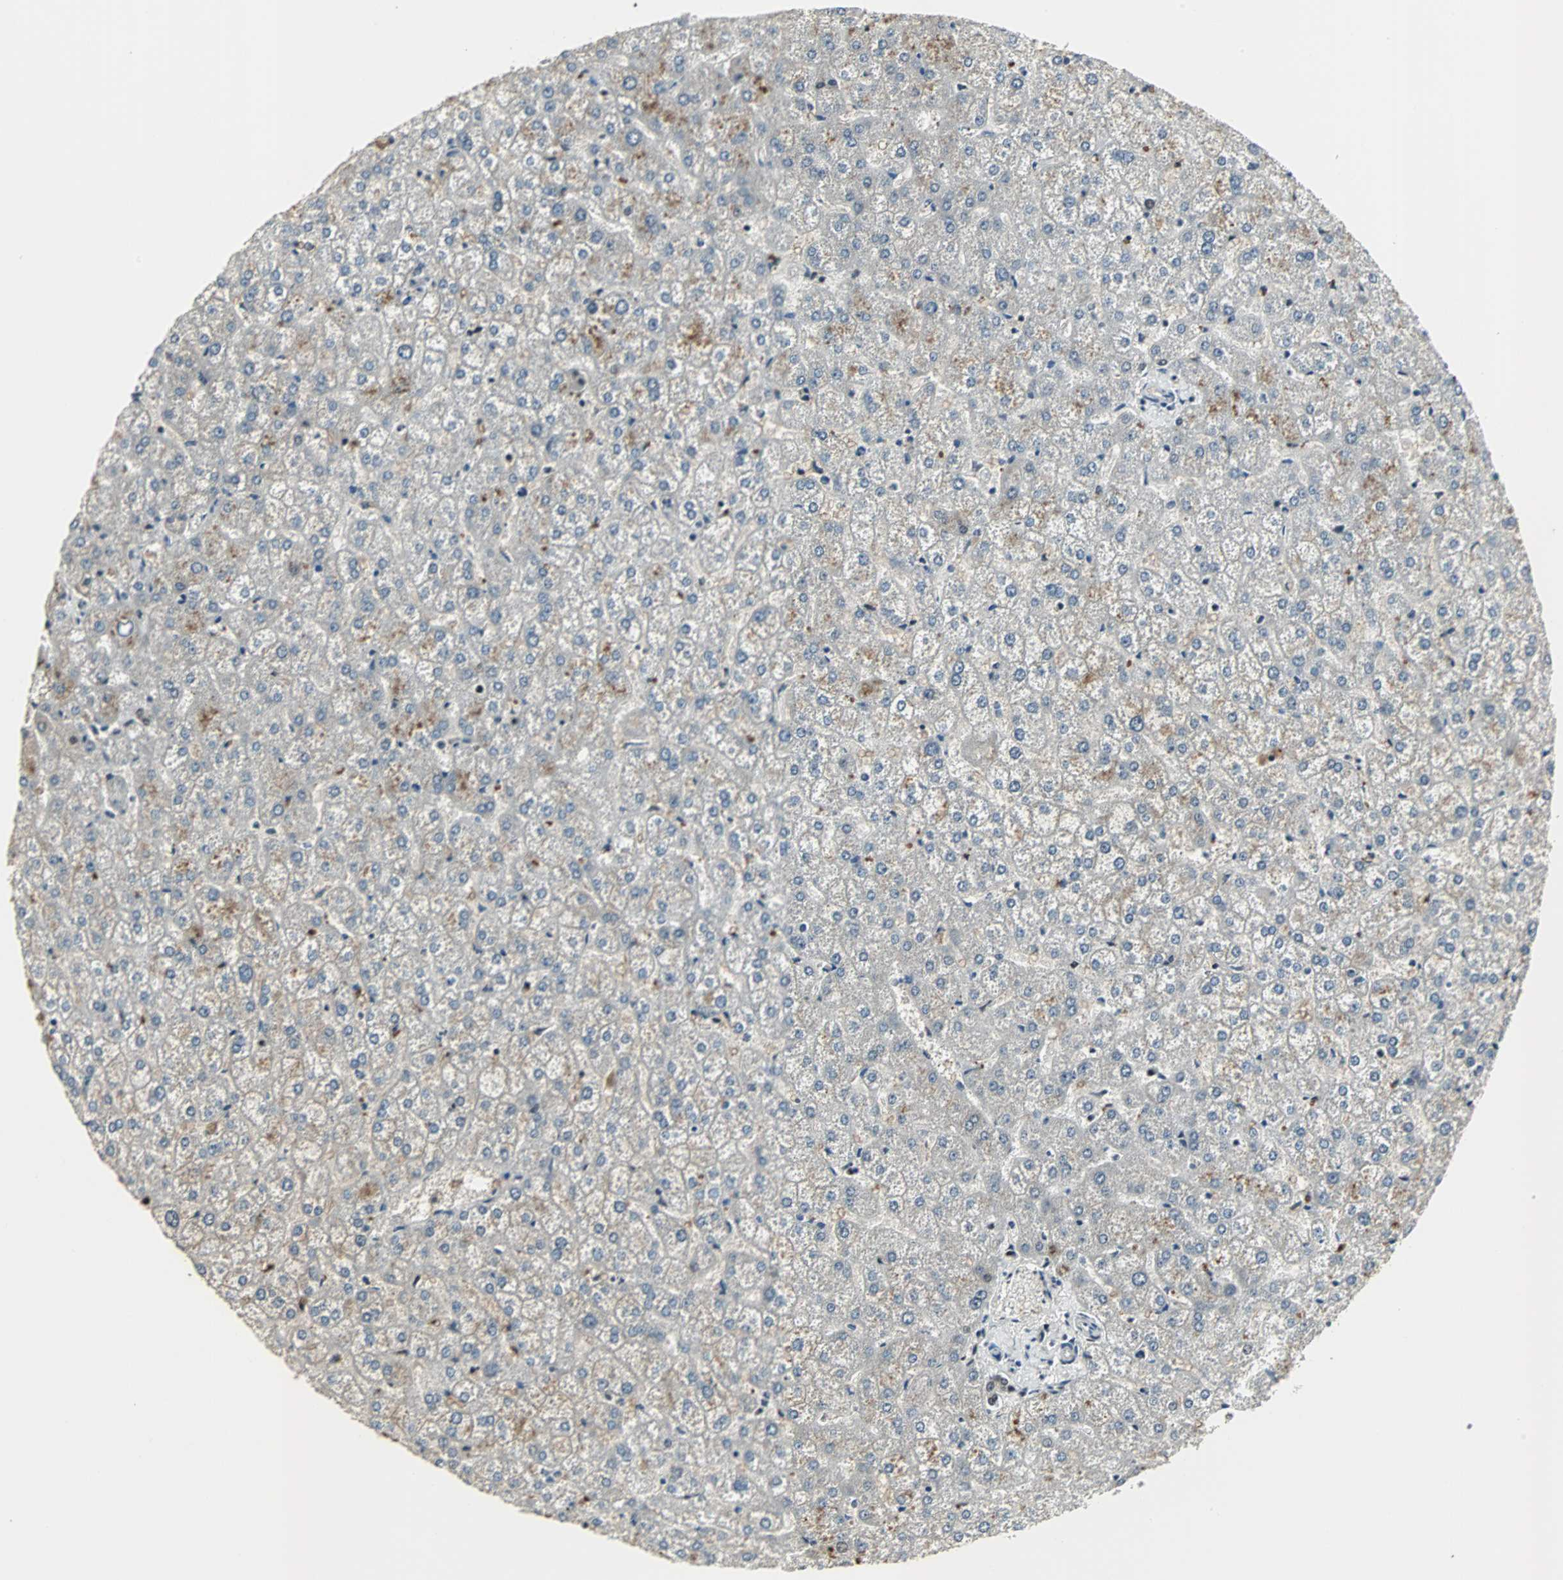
{"staining": {"intensity": "moderate", "quantity": ">75%", "location": "cytoplasmic/membranous,nuclear"}, "tissue": "liver", "cell_type": "Cholangiocytes", "image_type": "normal", "snomed": [{"axis": "morphology", "description": "Normal tissue, NOS"}, {"axis": "topography", "description": "Liver"}], "caption": "Protein staining of unremarkable liver displays moderate cytoplasmic/membranous,nuclear expression in approximately >75% of cholangiocytes.", "gene": "TAF5", "patient": {"sex": "female", "age": 32}}